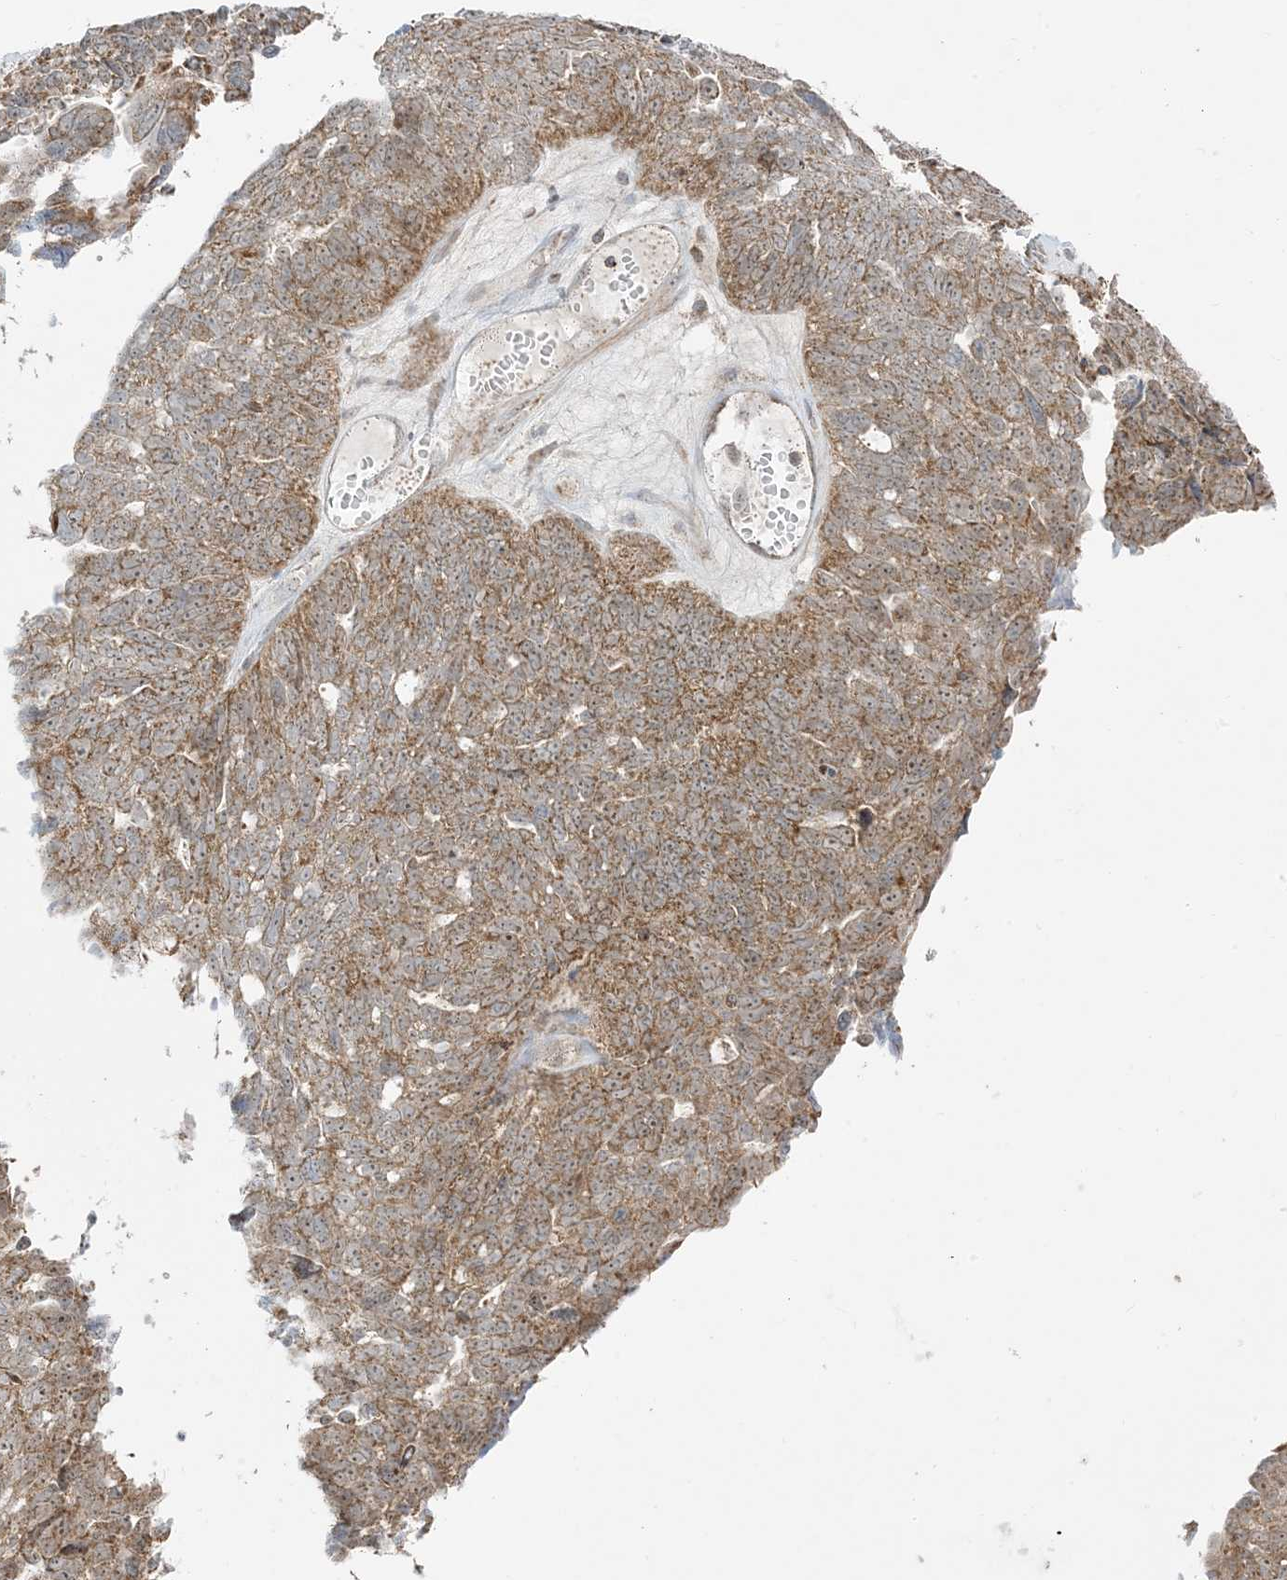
{"staining": {"intensity": "moderate", "quantity": ">75%", "location": "cytoplasmic/membranous,nuclear"}, "tissue": "ovarian cancer", "cell_type": "Tumor cells", "image_type": "cancer", "snomed": [{"axis": "morphology", "description": "Cystadenocarcinoma, serous, NOS"}, {"axis": "topography", "description": "Ovary"}], "caption": "Approximately >75% of tumor cells in human ovarian cancer exhibit moderate cytoplasmic/membranous and nuclear protein positivity as visualized by brown immunohistochemical staining.", "gene": "MAPKBP1", "patient": {"sex": "female", "age": 79}}